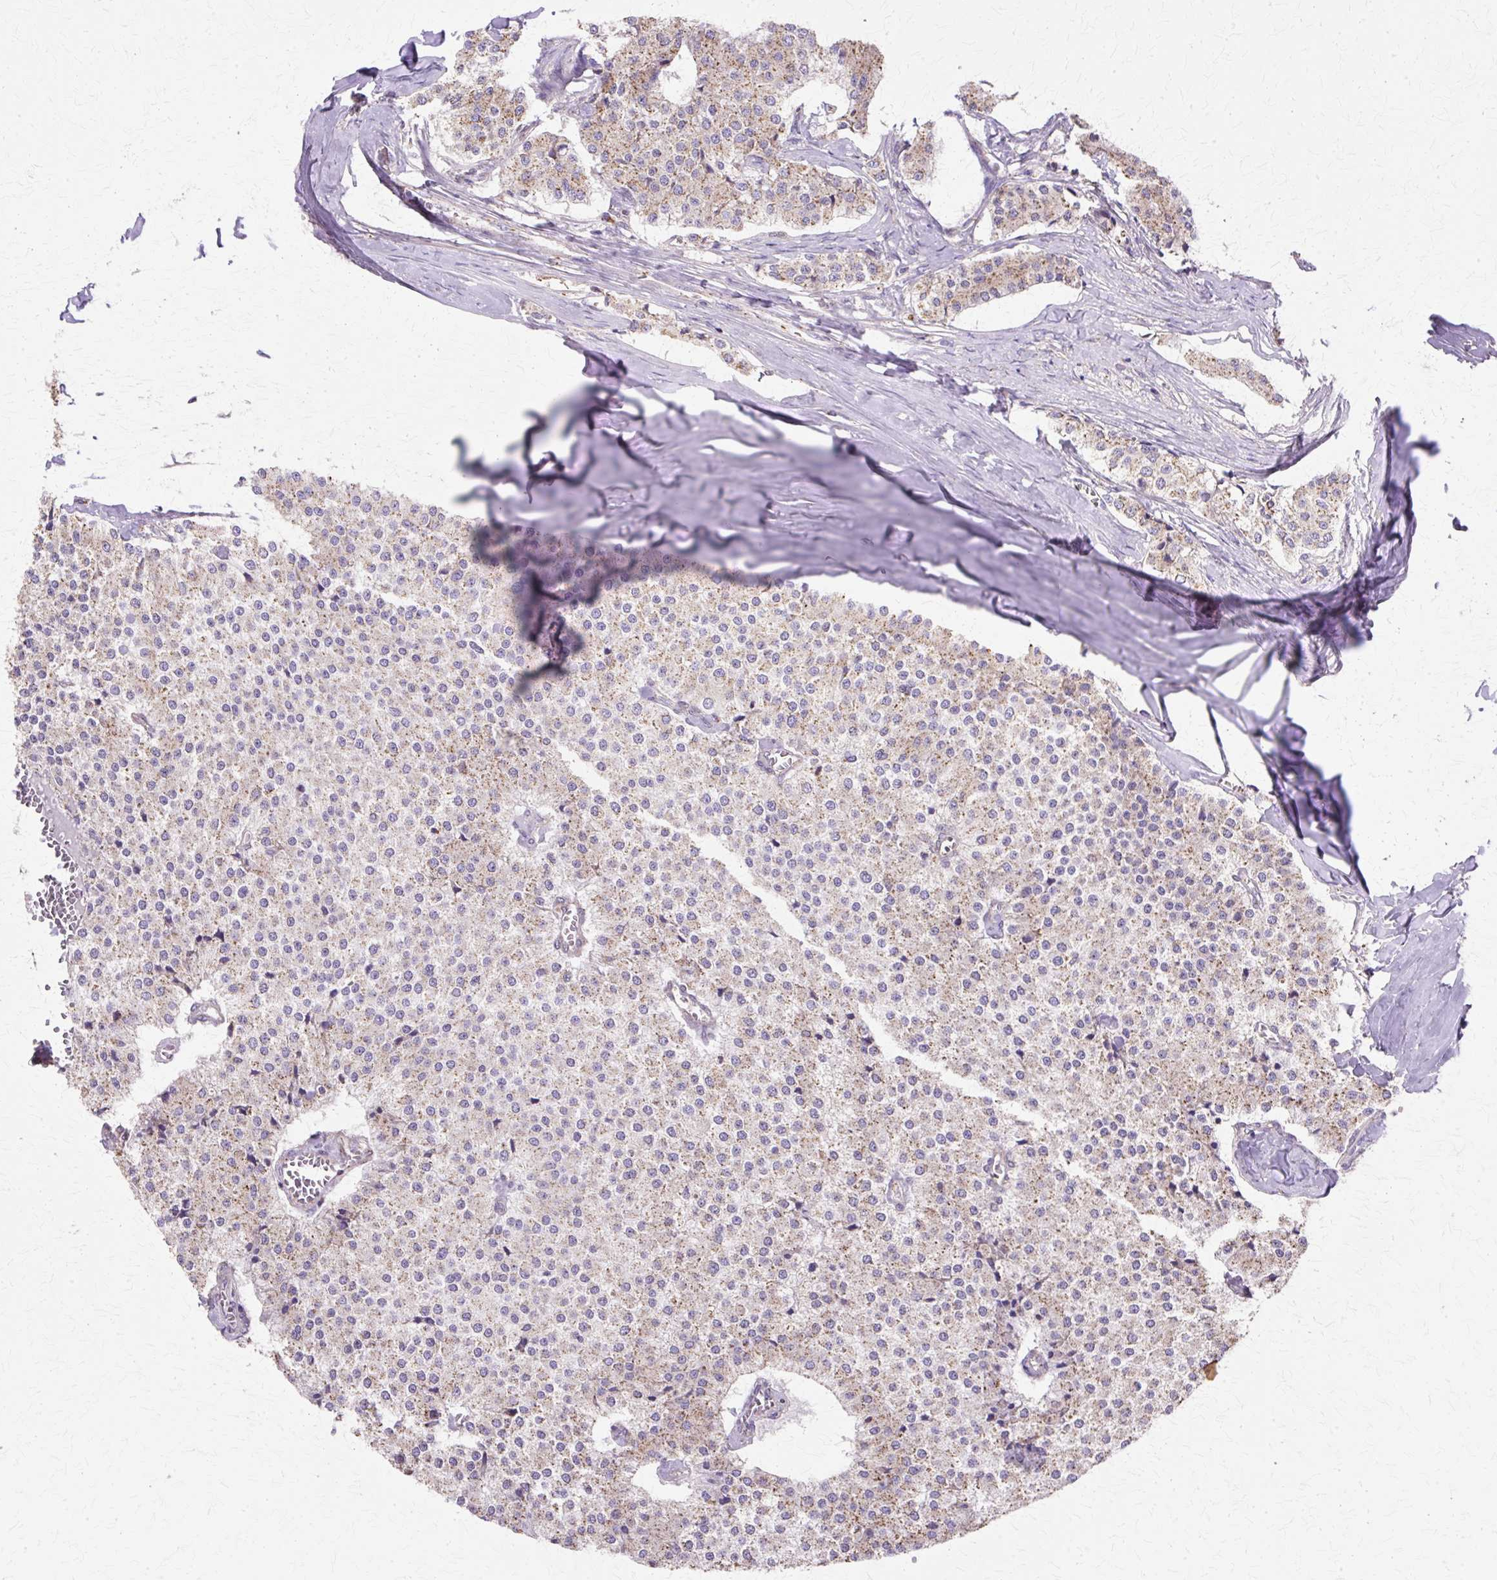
{"staining": {"intensity": "moderate", "quantity": "25%-75%", "location": "cytoplasmic/membranous"}, "tissue": "carcinoid", "cell_type": "Tumor cells", "image_type": "cancer", "snomed": [{"axis": "morphology", "description": "Carcinoid, malignant, NOS"}, {"axis": "topography", "description": "Colon"}], "caption": "Carcinoid tissue shows moderate cytoplasmic/membranous staining in about 25%-75% of tumor cells", "gene": "COPB1", "patient": {"sex": "female", "age": 52}}